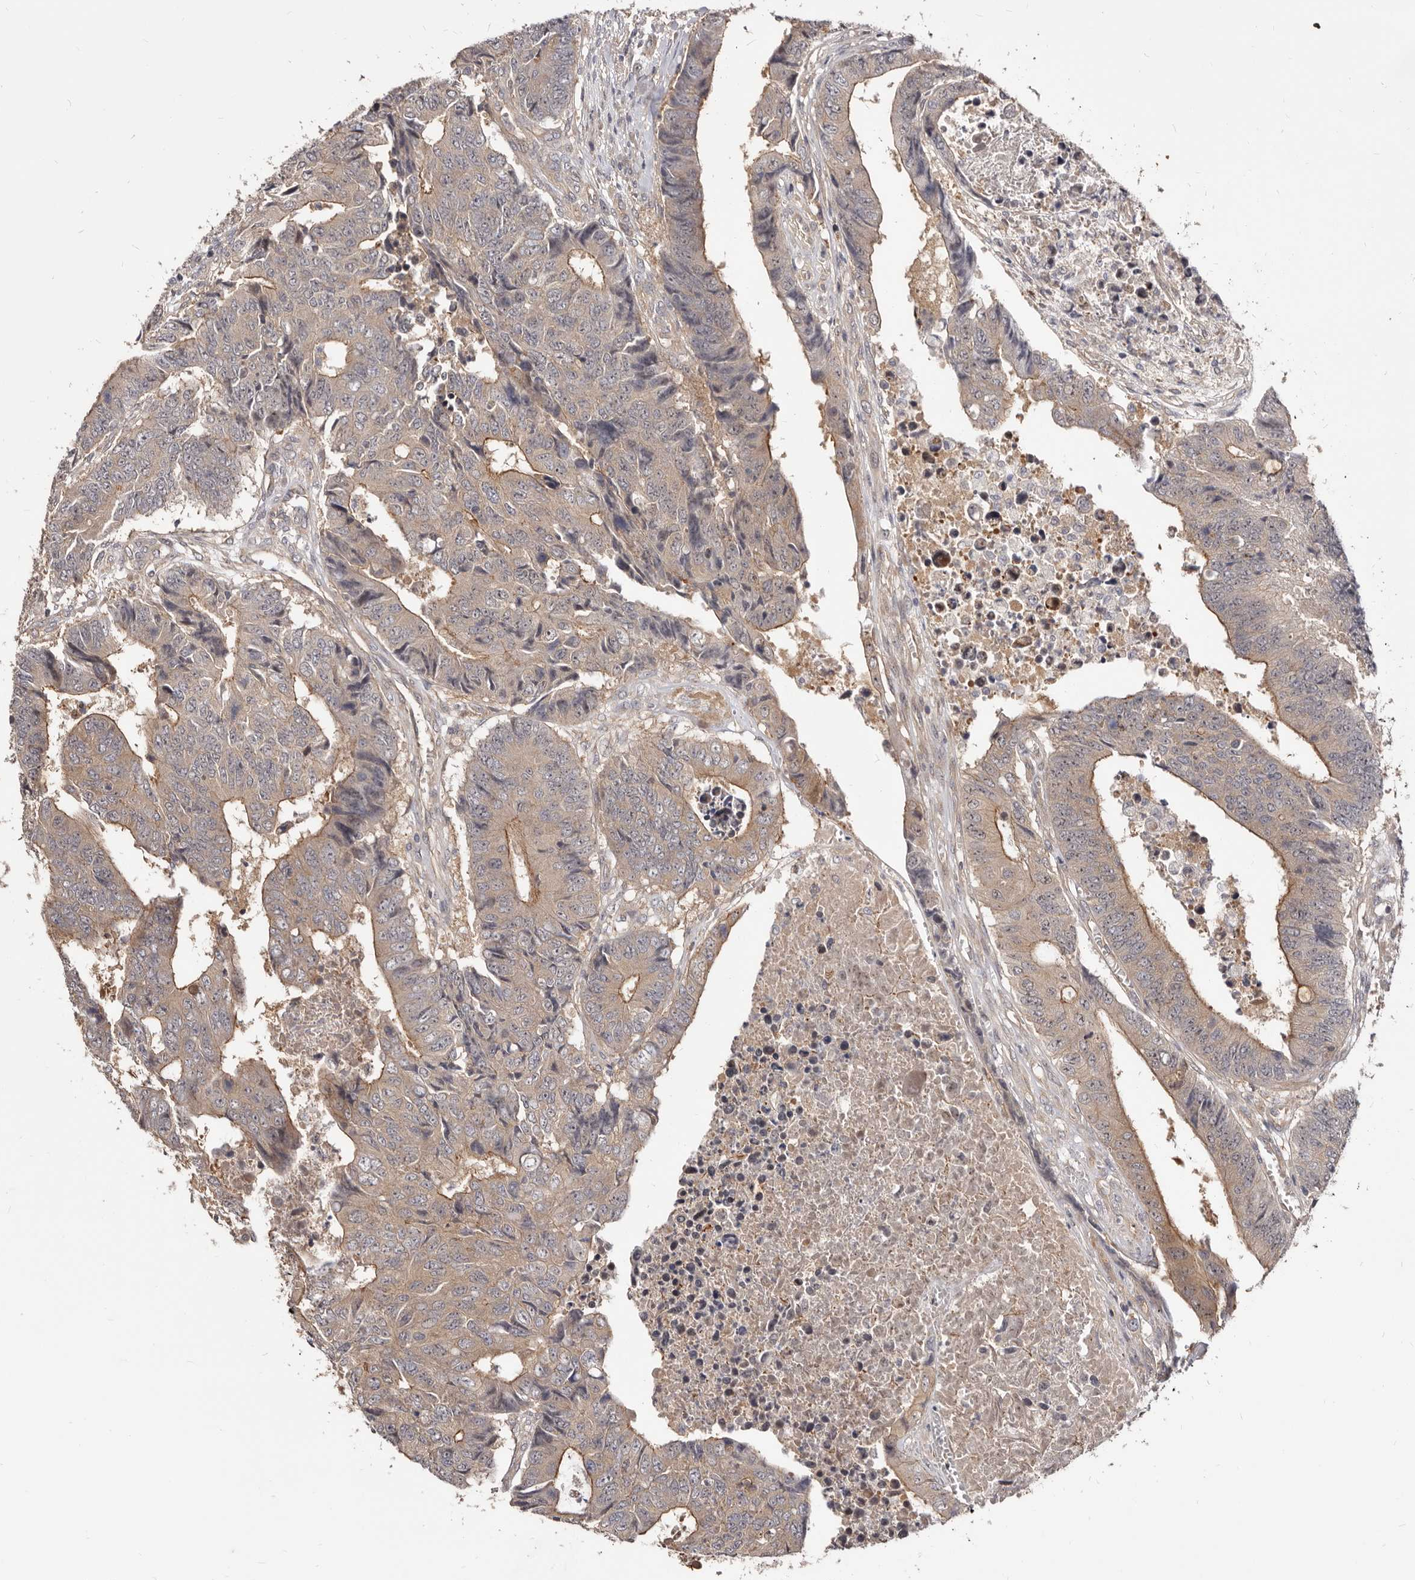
{"staining": {"intensity": "weak", "quantity": "25%-75%", "location": "cytoplasmic/membranous"}, "tissue": "colorectal cancer", "cell_type": "Tumor cells", "image_type": "cancer", "snomed": [{"axis": "morphology", "description": "Adenocarcinoma, NOS"}, {"axis": "topography", "description": "Rectum"}], "caption": "IHC image of human adenocarcinoma (colorectal) stained for a protein (brown), which reveals low levels of weak cytoplasmic/membranous staining in about 25%-75% of tumor cells.", "gene": "GPATCH4", "patient": {"sex": "male", "age": 84}}